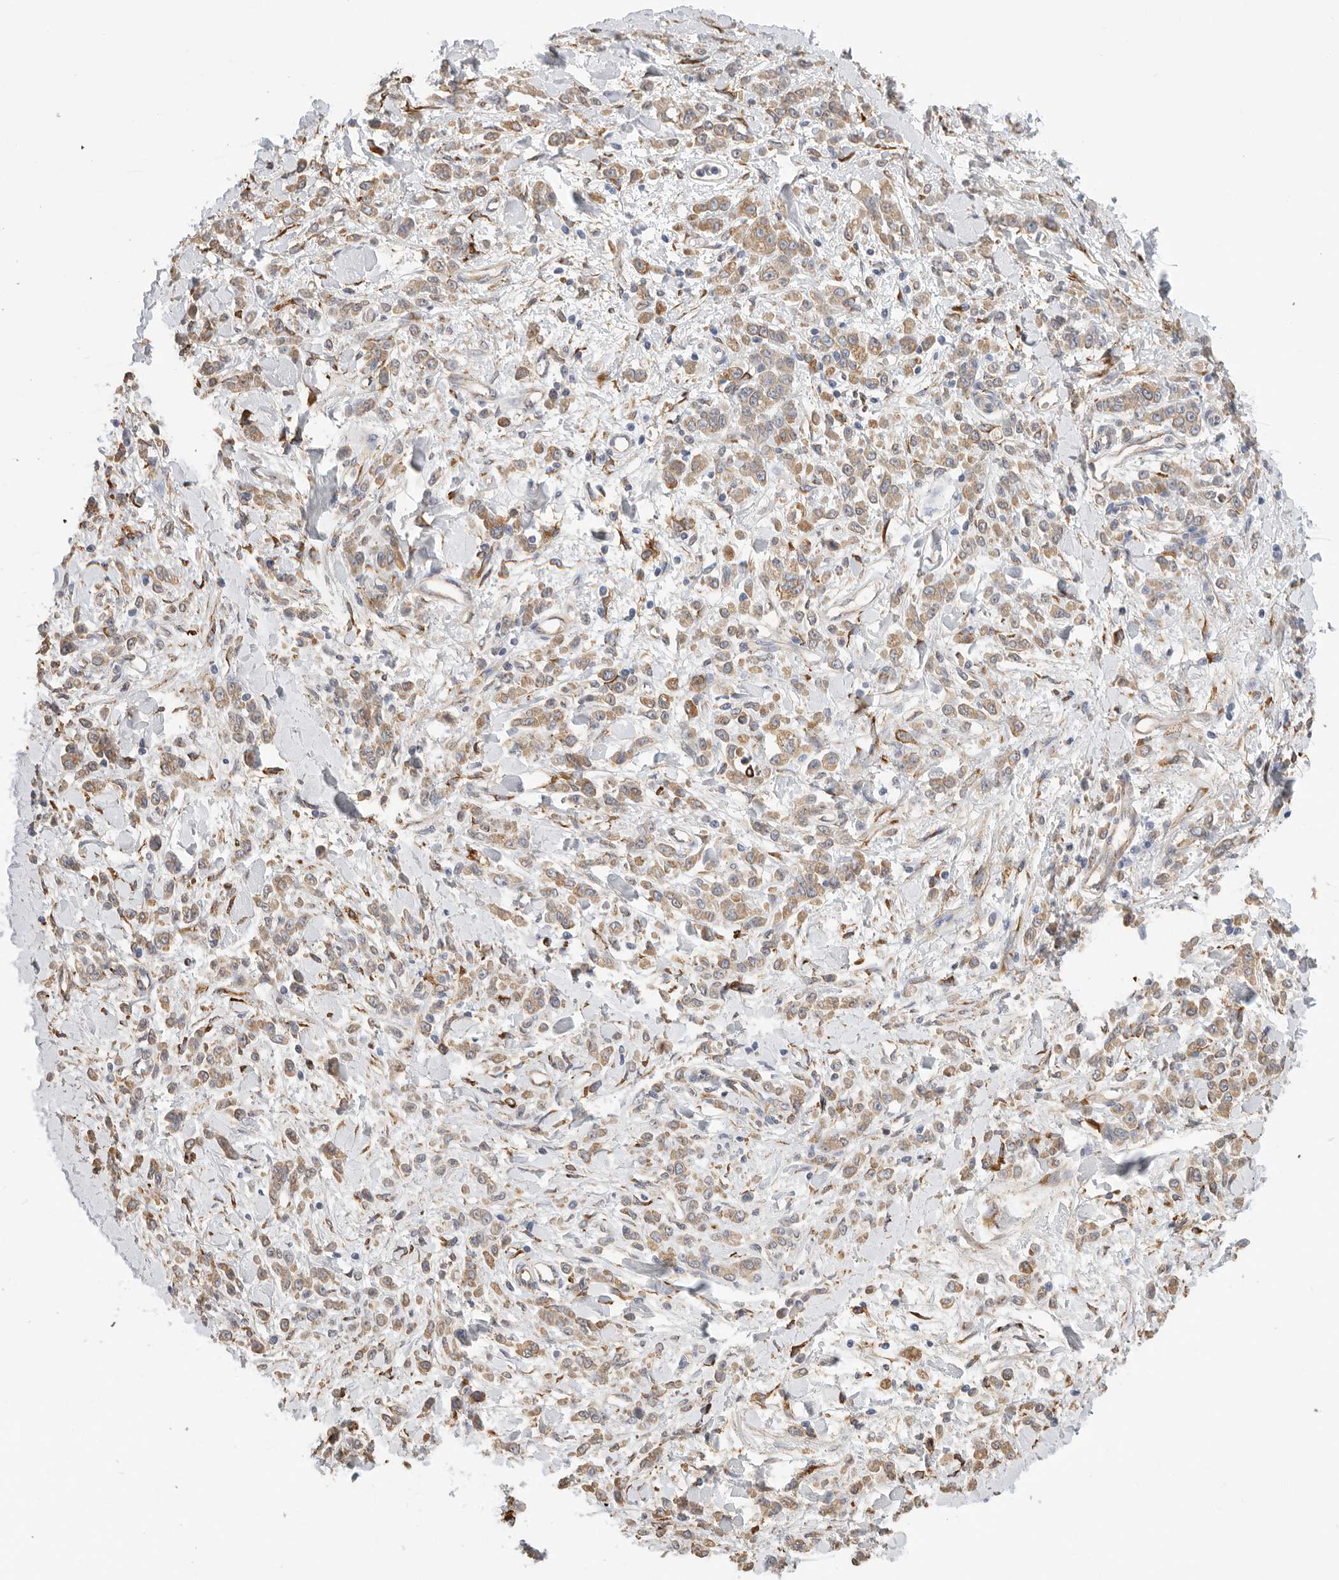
{"staining": {"intensity": "moderate", "quantity": ">75%", "location": "cytoplasmic/membranous"}, "tissue": "stomach cancer", "cell_type": "Tumor cells", "image_type": "cancer", "snomed": [{"axis": "morphology", "description": "Normal tissue, NOS"}, {"axis": "morphology", "description": "Adenocarcinoma, NOS"}, {"axis": "topography", "description": "Stomach"}], "caption": "IHC histopathology image of neoplastic tissue: human stomach cancer (adenocarcinoma) stained using IHC displays medium levels of moderate protein expression localized specifically in the cytoplasmic/membranous of tumor cells, appearing as a cytoplasmic/membranous brown color.", "gene": "BLOC1S5", "patient": {"sex": "male", "age": 82}}